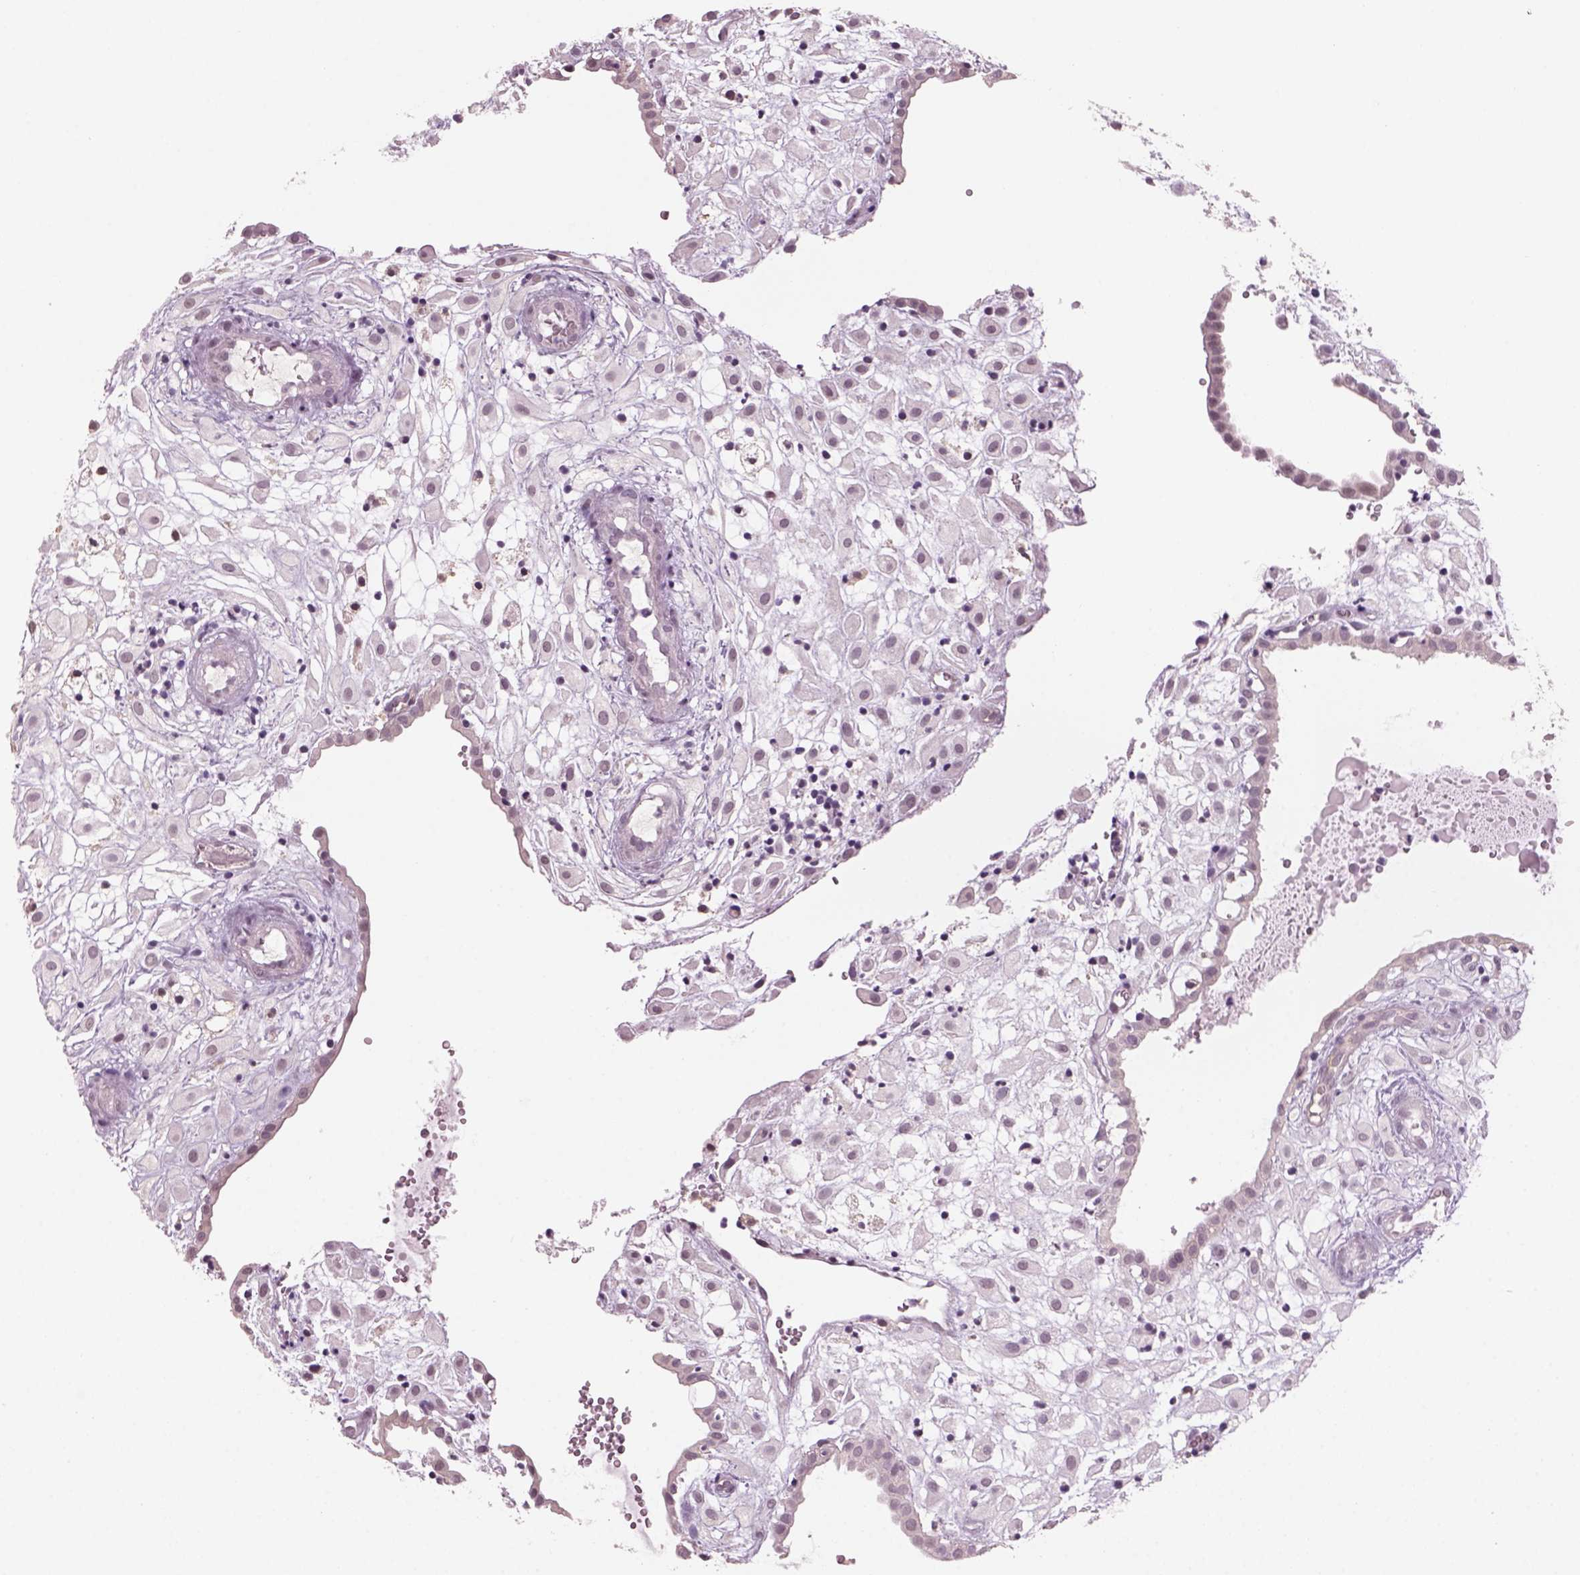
{"staining": {"intensity": "negative", "quantity": "none", "location": "none"}, "tissue": "placenta", "cell_type": "Decidual cells", "image_type": "normal", "snomed": [{"axis": "morphology", "description": "Normal tissue, NOS"}, {"axis": "topography", "description": "Placenta"}], "caption": "The photomicrograph exhibits no staining of decidual cells in normal placenta. (DAB immunohistochemistry visualized using brightfield microscopy, high magnification).", "gene": "NAT8B", "patient": {"sex": "female", "age": 24}}